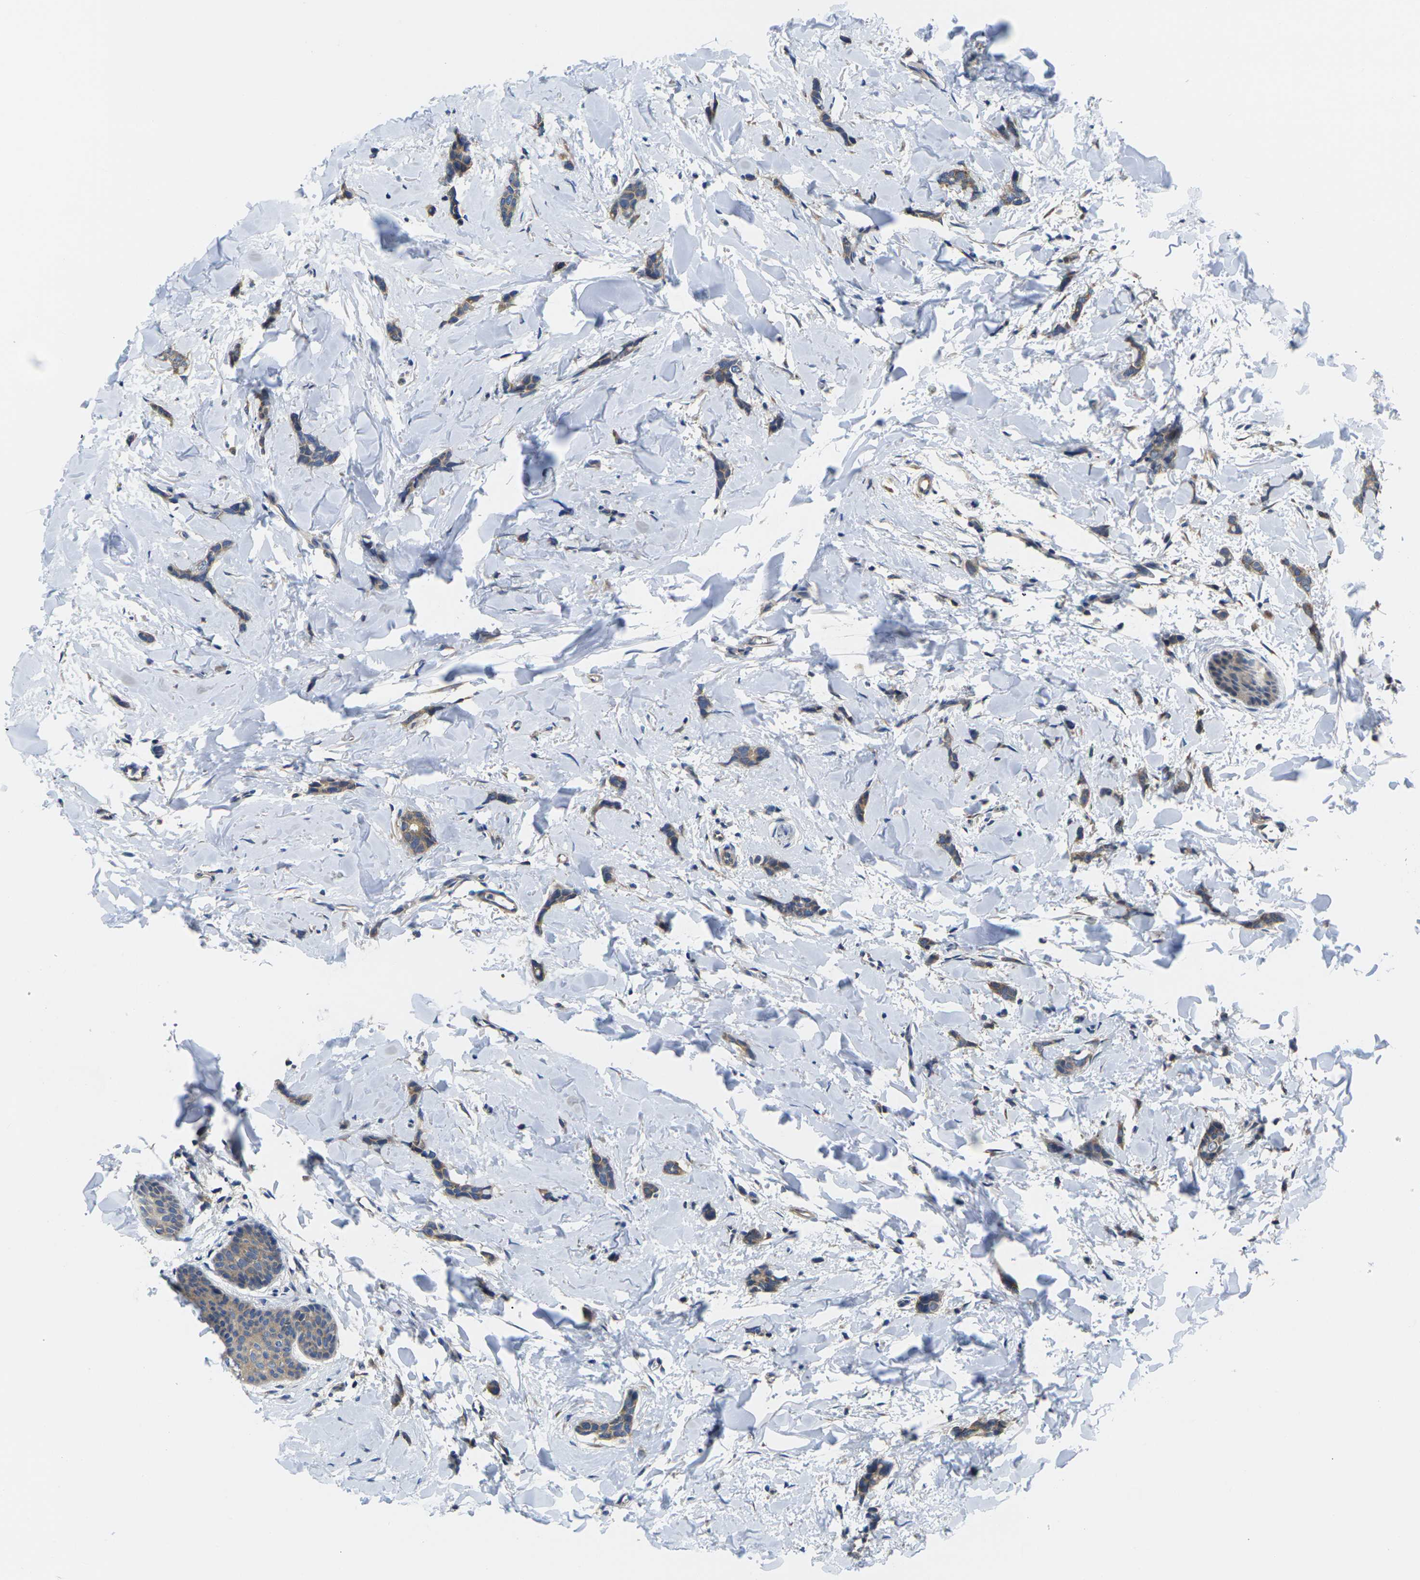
{"staining": {"intensity": "weak", "quantity": ">75%", "location": "cytoplasmic/membranous"}, "tissue": "breast cancer", "cell_type": "Tumor cells", "image_type": "cancer", "snomed": [{"axis": "morphology", "description": "Lobular carcinoma"}, {"axis": "topography", "description": "Skin"}, {"axis": "topography", "description": "Breast"}], "caption": "A photomicrograph of breast lobular carcinoma stained for a protein displays weak cytoplasmic/membranous brown staining in tumor cells.", "gene": "TMCC2", "patient": {"sex": "female", "age": 46}}